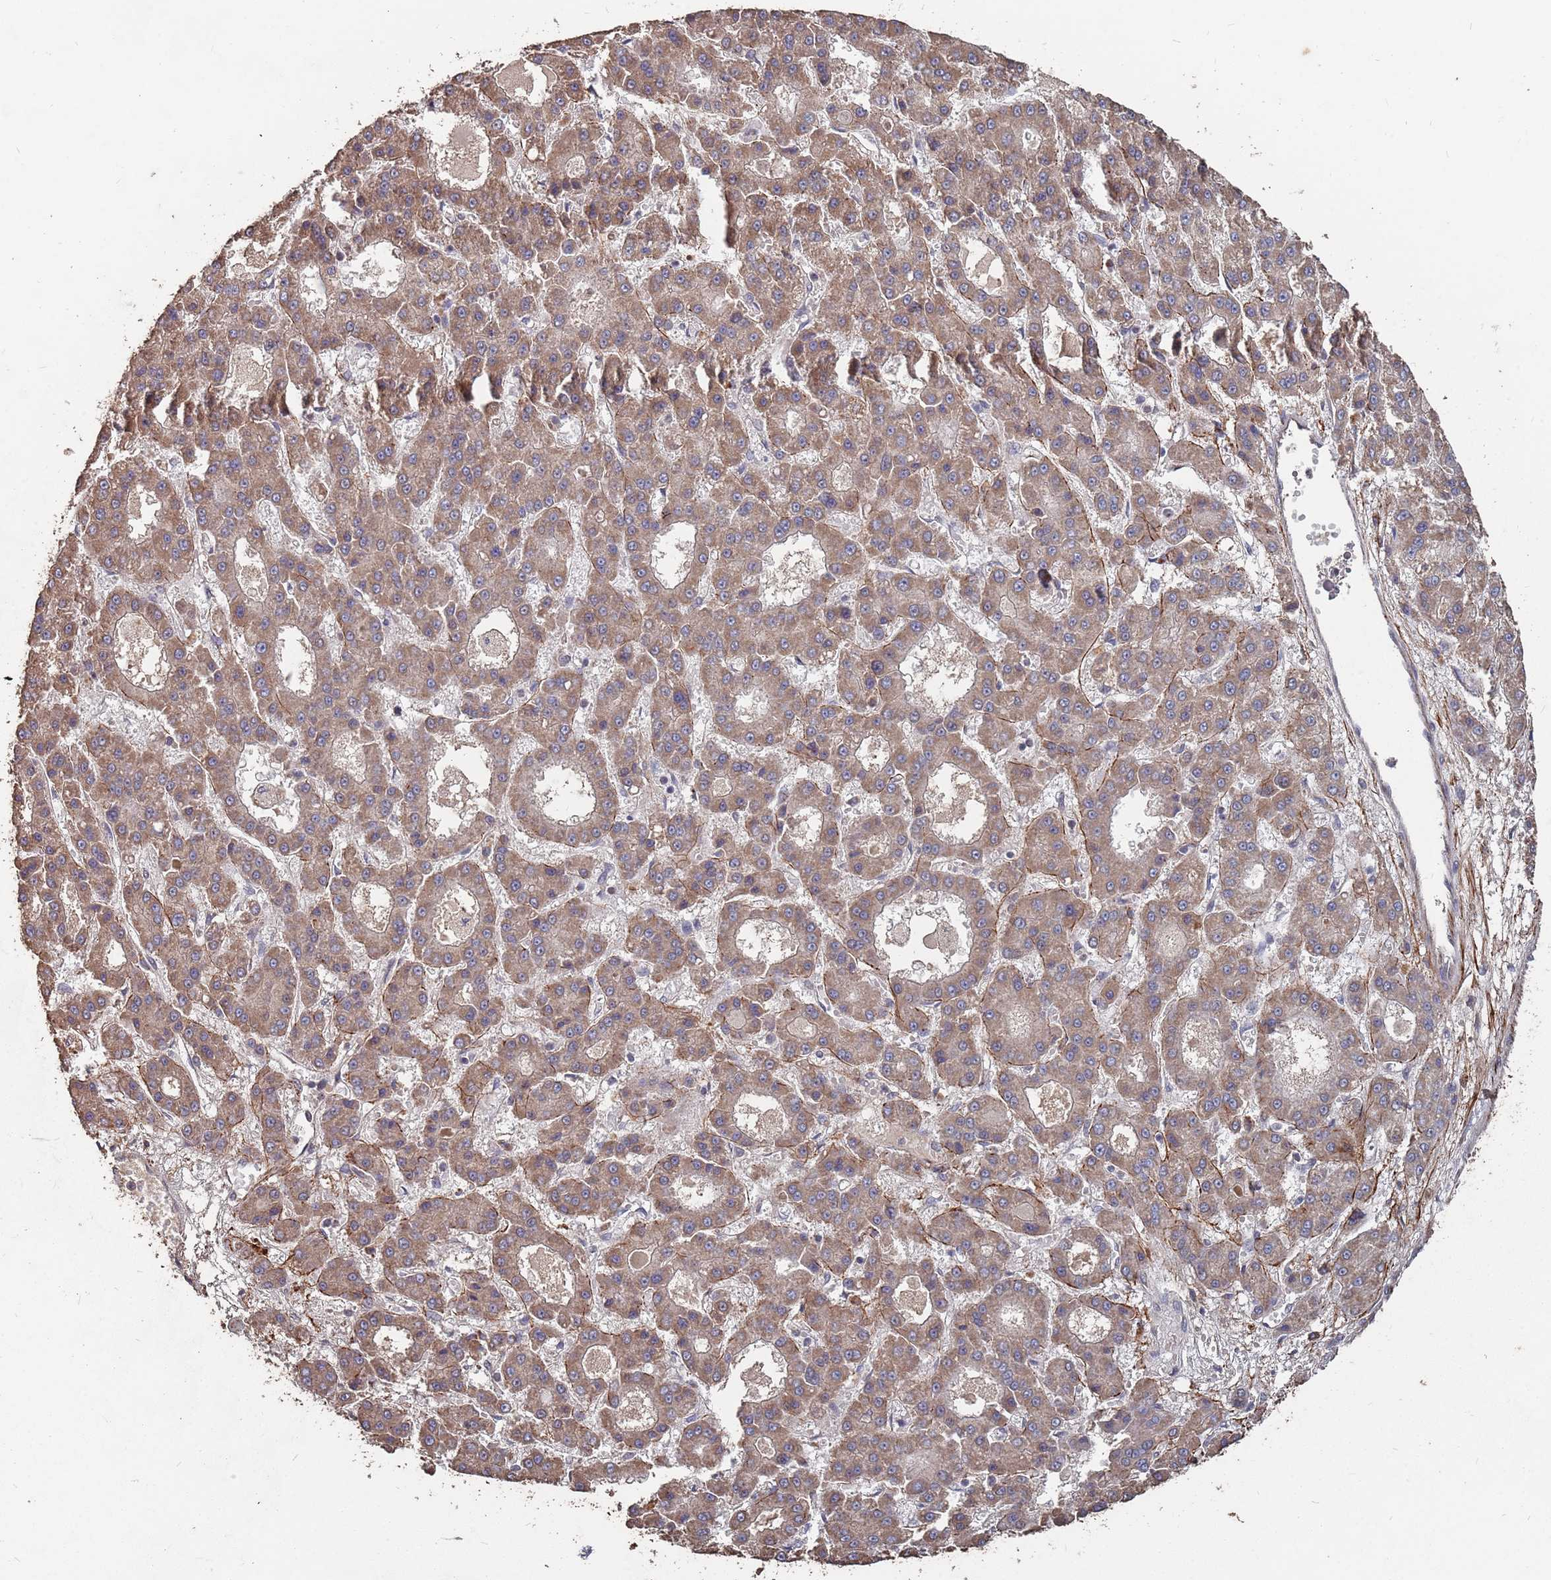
{"staining": {"intensity": "weak", "quantity": ">75%", "location": "cytoplasmic/membranous"}, "tissue": "liver cancer", "cell_type": "Tumor cells", "image_type": "cancer", "snomed": [{"axis": "morphology", "description": "Carcinoma, Hepatocellular, NOS"}, {"axis": "topography", "description": "Liver"}], "caption": "A micrograph of human hepatocellular carcinoma (liver) stained for a protein demonstrates weak cytoplasmic/membranous brown staining in tumor cells.", "gene": "PRORP", "patient": {"sex": "male", "age": 70}}